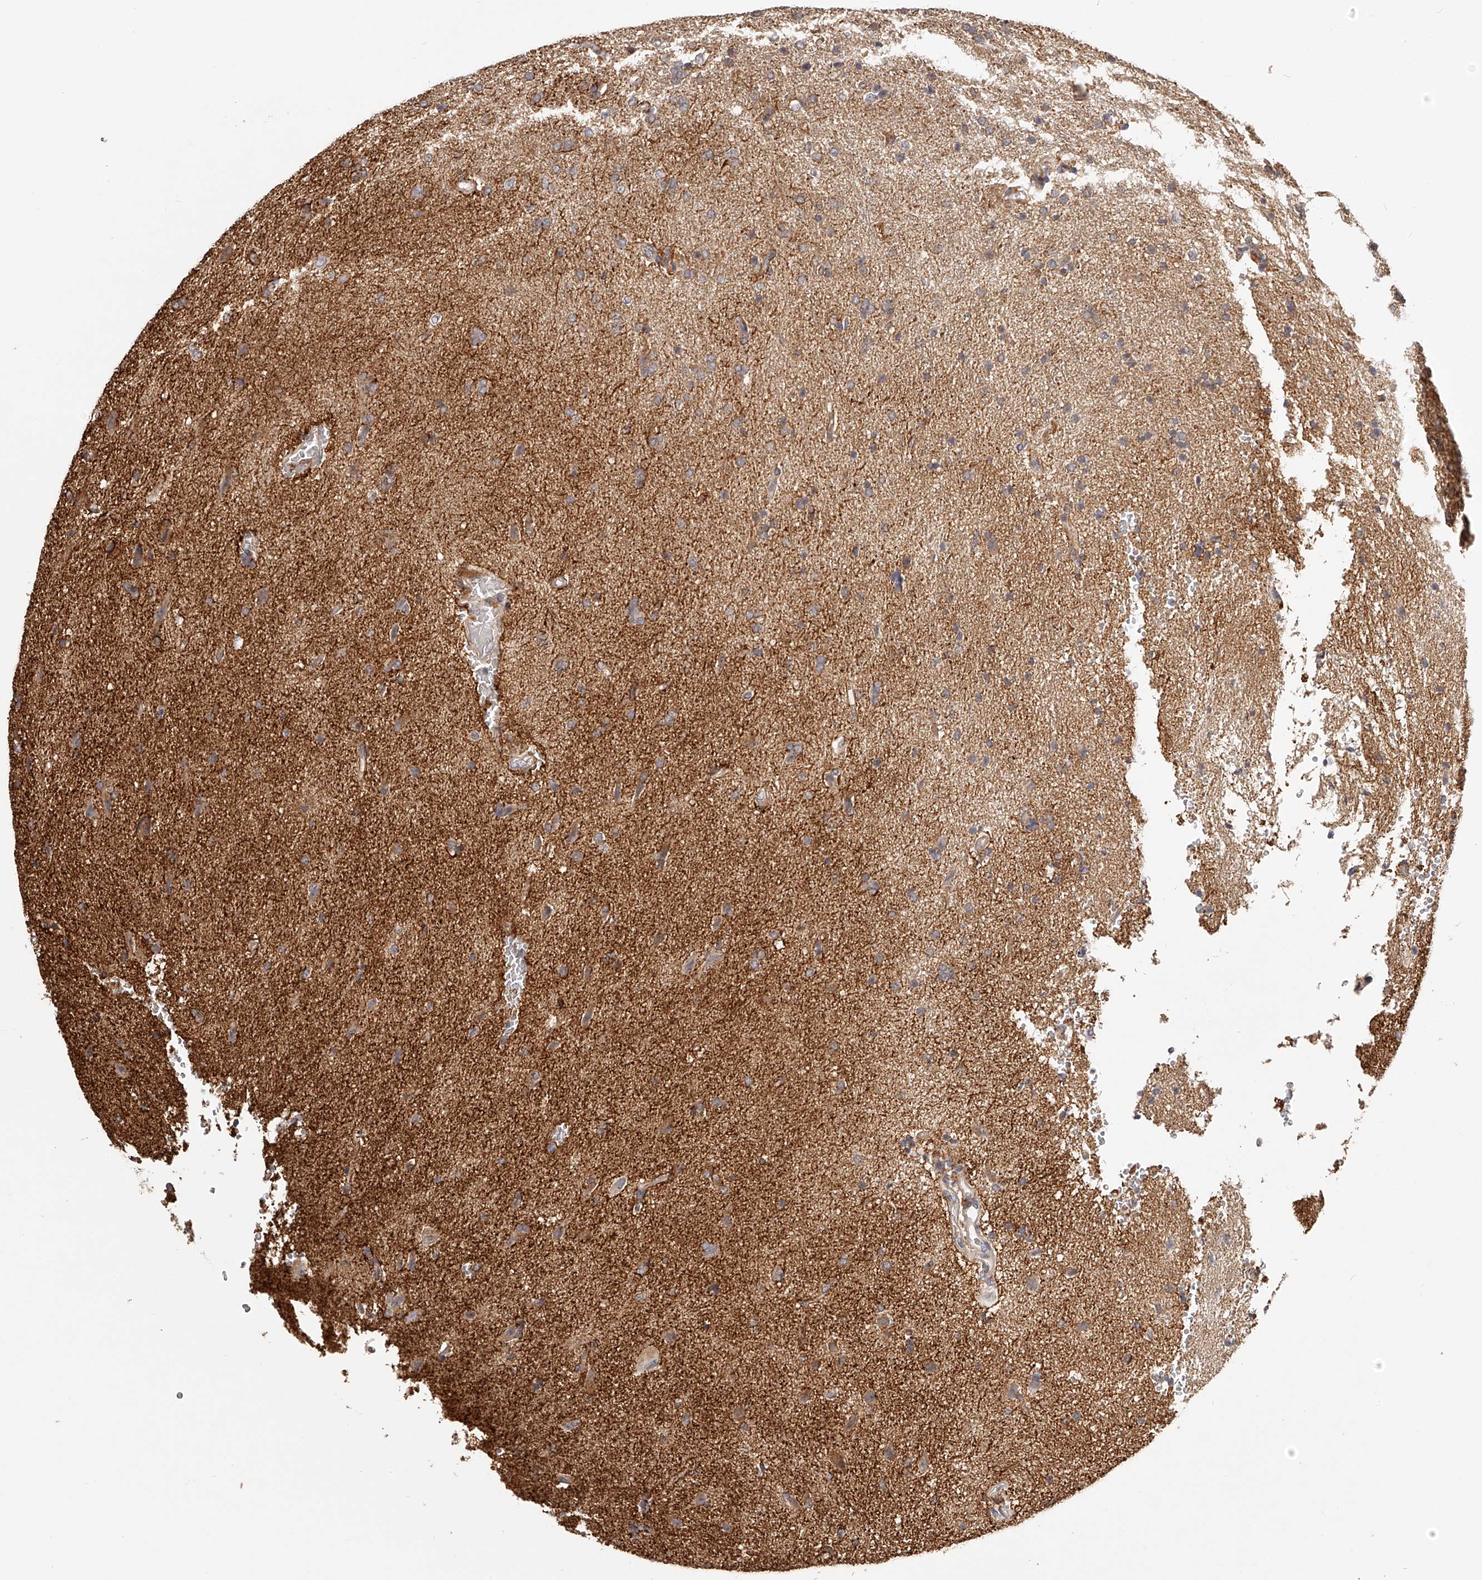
{"staining": {"intensity": "weak", "quantity": "<25%", "location": "cytoplasmic/membranous"}, "tissue": "glioma", "cell_type": "Tumor cells", "image_type": "cancer", "snomed": [{"axis": "morphology", "description": "Glioma, malignant, High grade"}, {"axis": "topography", "description": "Brain"}], "caption": "A micrograph of glioma stained for a protein displays no brown staining in tumor cells. (DAB immunohistochemistry (IHC), high magnification).", "gene": "ZNF582", "patient": {"sex": "male", "age": 72}}